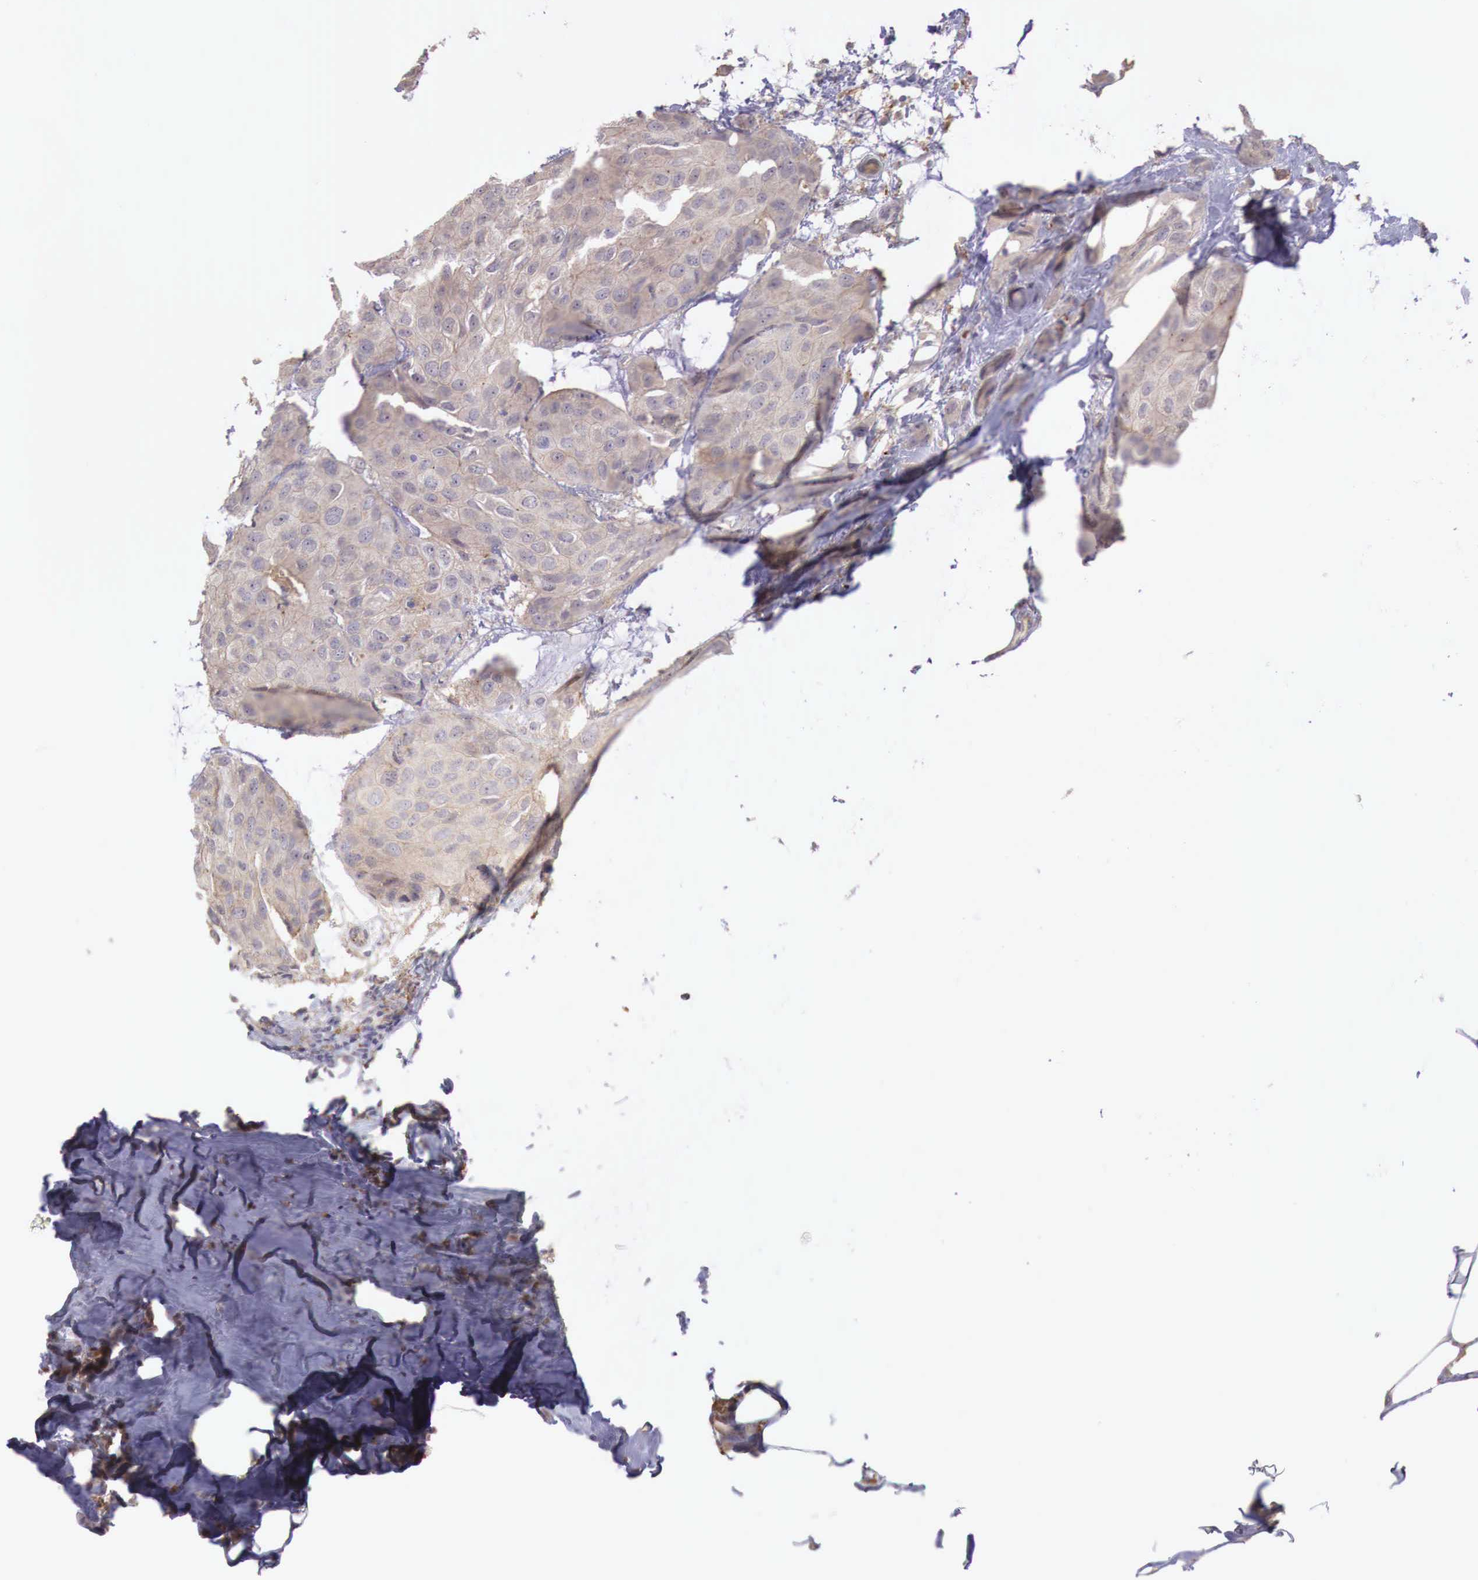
{"staining": {"intensity": "weak", "quantity": "25%-75%", "location": "cytoplasmic/membranous"}, "tissue": "breast cancer", "cell_type": "Tumor cells", "image_type": "cancer", "snomed": [{"axis": "morphology", "description": "Duct carcinoma"}, {"axis": "topography", "description": "Breast"}], "caption": "The image reveals a brown stain indicating the presence of a protein in the cytoplasmic/membranous of tumor cells in invasive ductal carcinoma (breast).", "gene": "CHRDL1", "patient": {"sex": "female", "age": 68}}